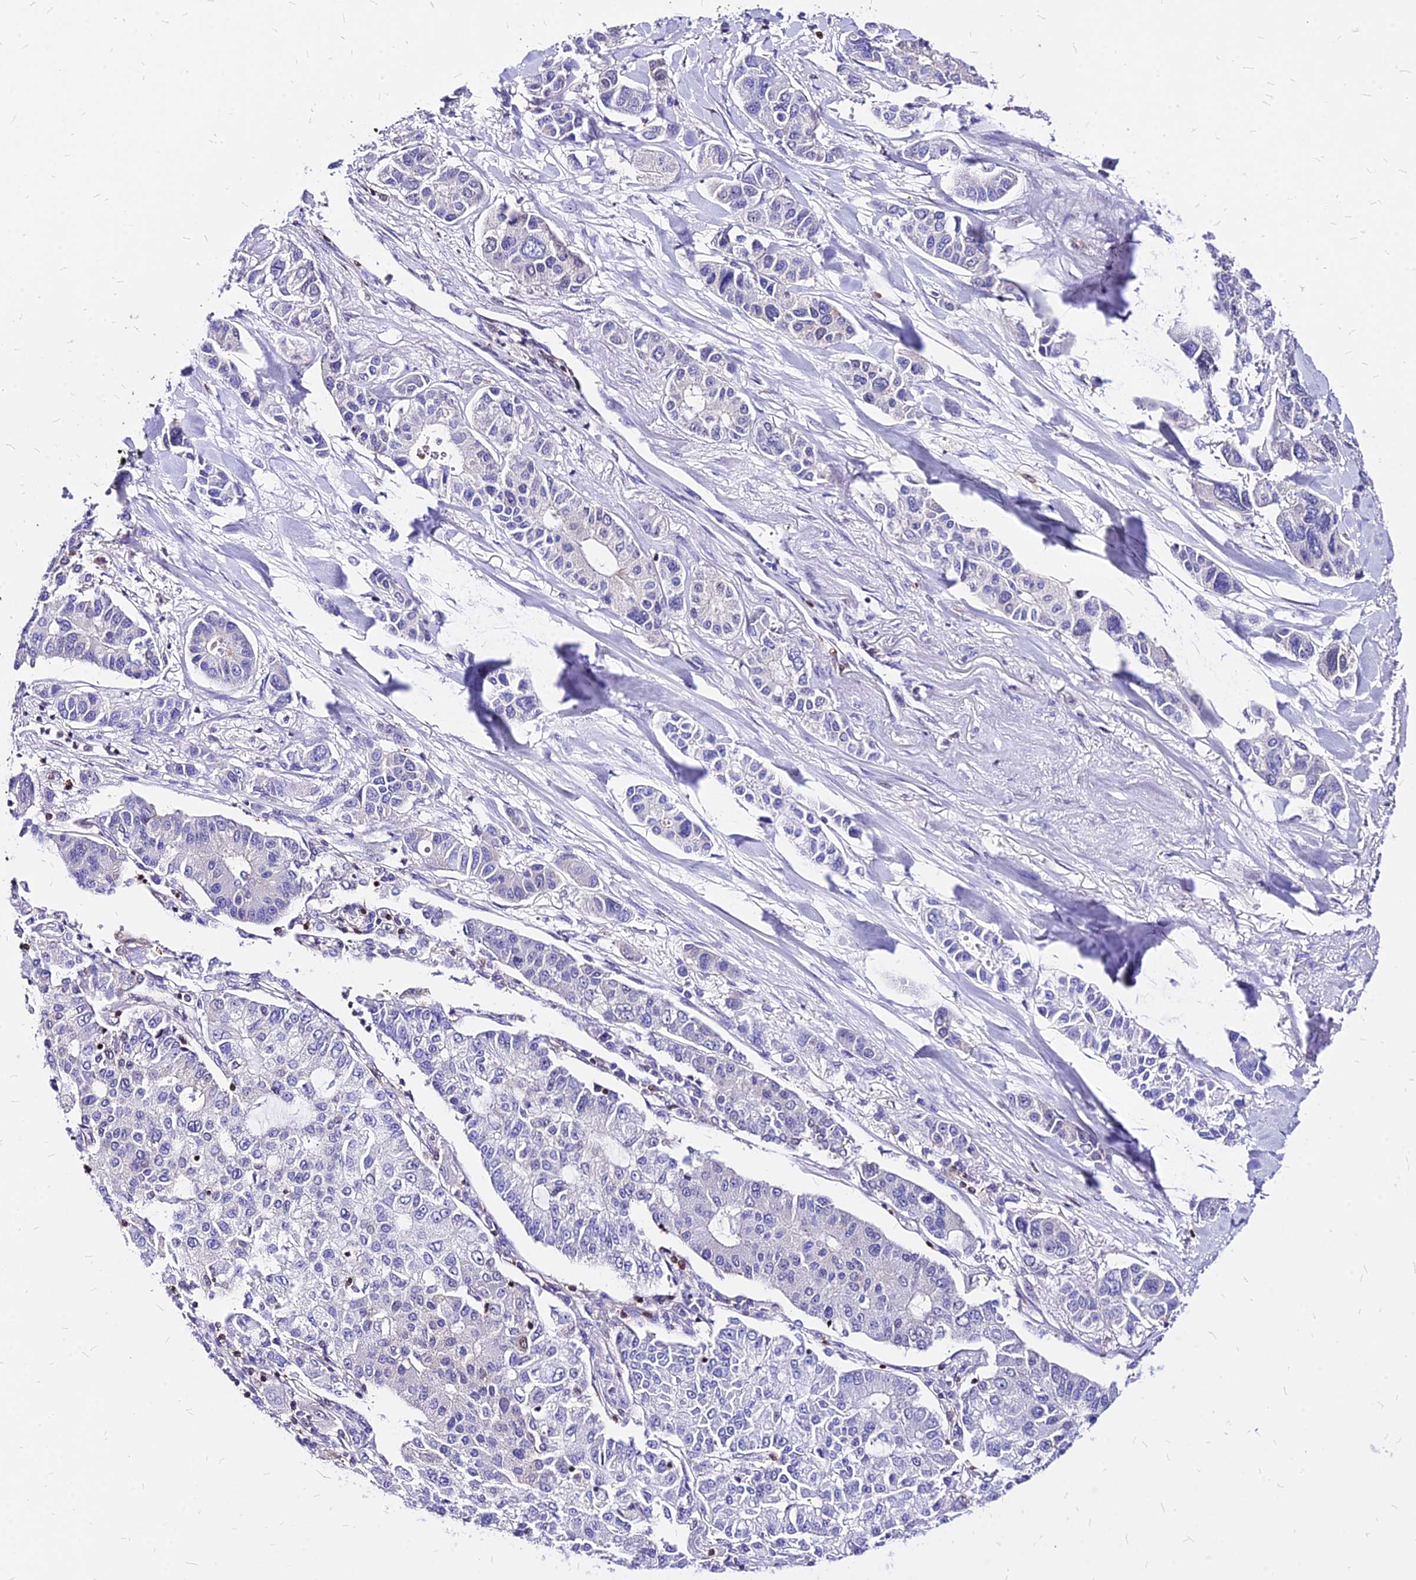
{"staining": {"intensity": "negative", "quantity": "none", "location": "none"}, "tissue": "lung cancer", "cell_type": "Tumor cells", "image_type": "cancer", "snomed": [{"axis": "morphology", "description": "Adenocarcinoma, NOS"}, {"axis": "topography", "description": "Lung"}], "caption": "There is no significant expression in tumor cells of lung cancer. The staining was performed using DAB (3,3'-diaminobenzidine) to visualize the protein expression in brown, while the nuclei were stained in blue with hematoxylin (Magnification: 20x).", "gene": "PAXX", "patient": {"sex": "male", "age": 49}}